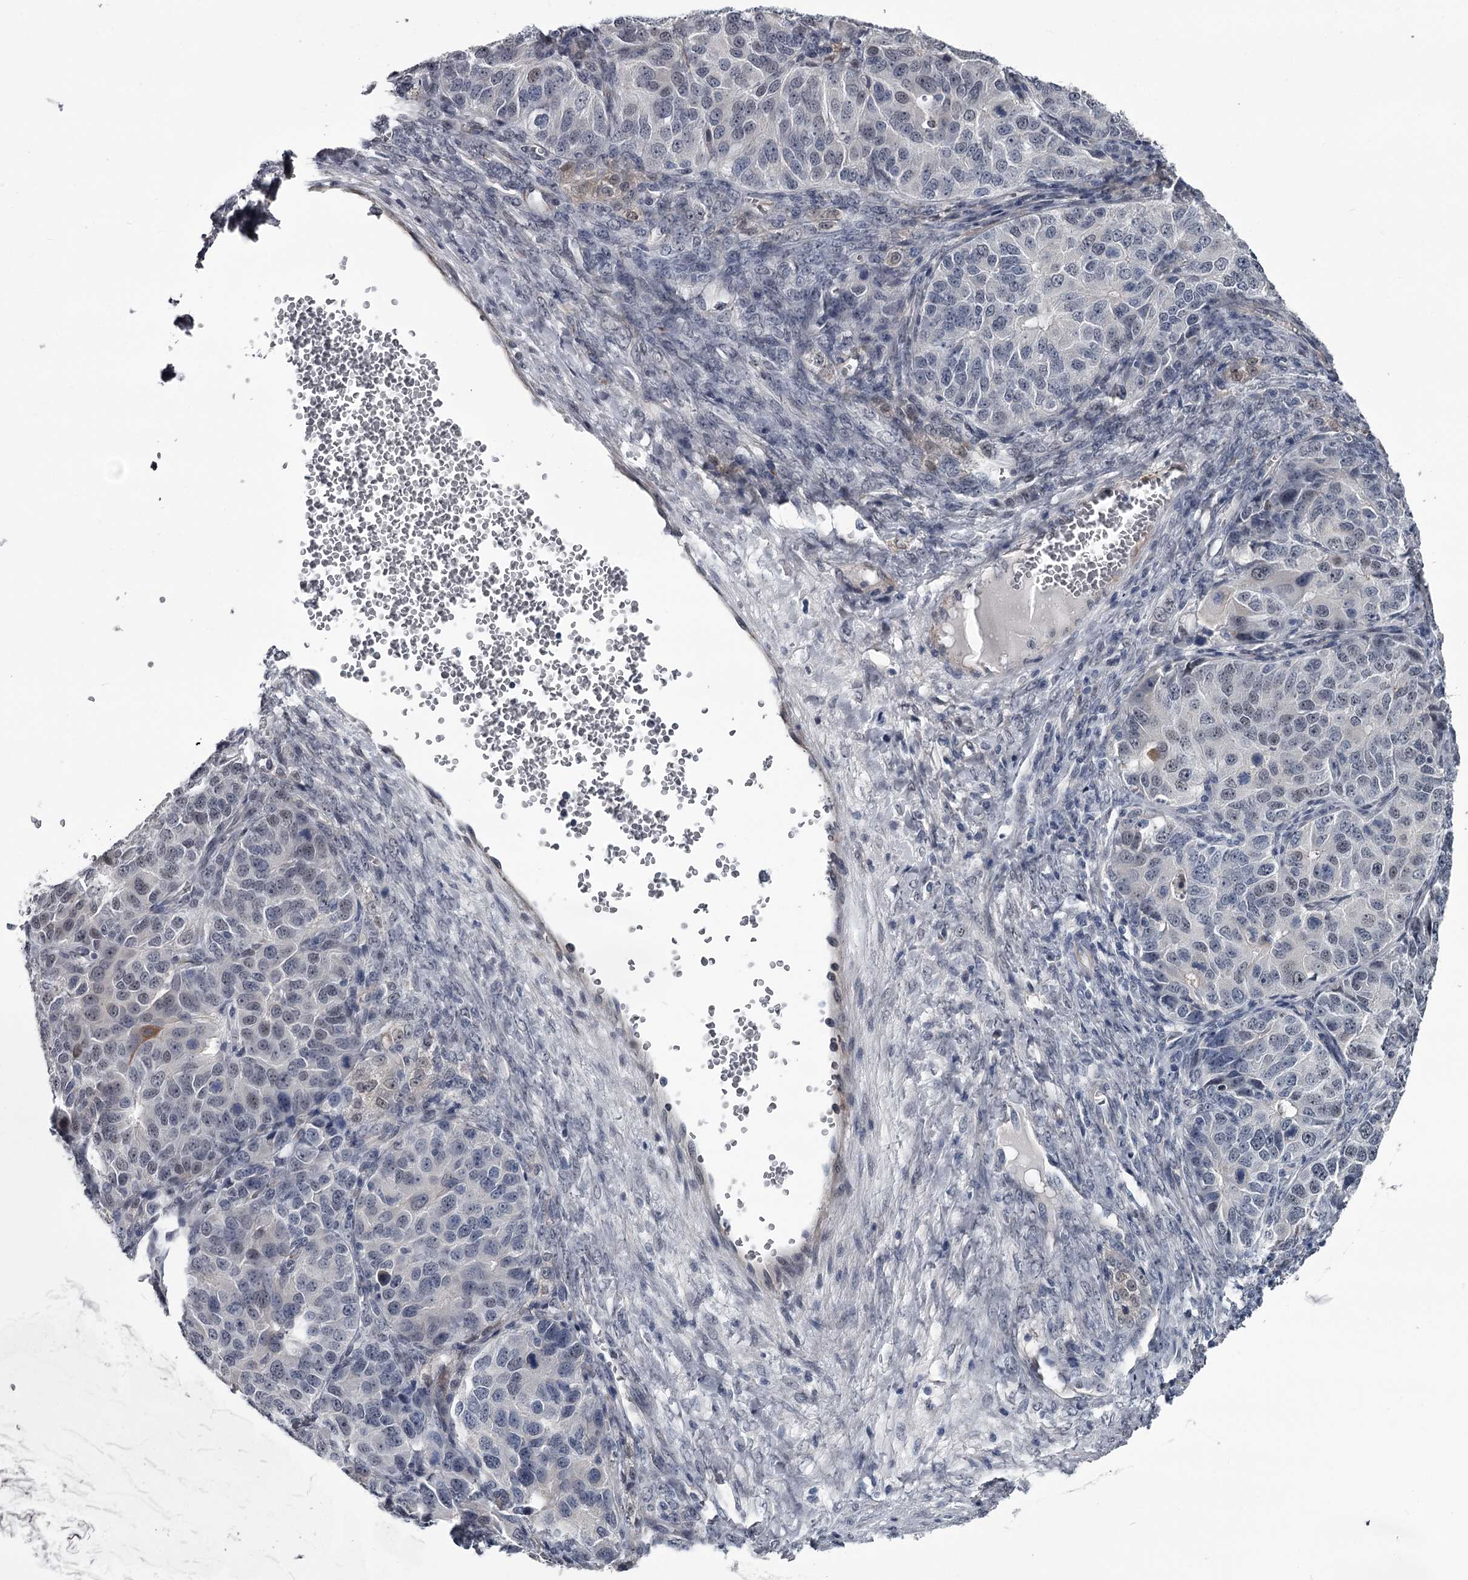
{"staining": {"intensity": "weak", "quantity": "<25%", "location": "nuclear"}, "tissue": "ovarian cancer", "cell_type": "Tumor cells", "image_type": "cancer", "snomed": [{"axis": "morphology", "description": "Carcinoma, endometroid"}, {"axis": "topography", "description": "Ovary"}], "caption": "Tumor cells show no significant staining in ovarian cancer.", "gene": "PRPF40B", "patient": {"sex": "female", "age": 51}}